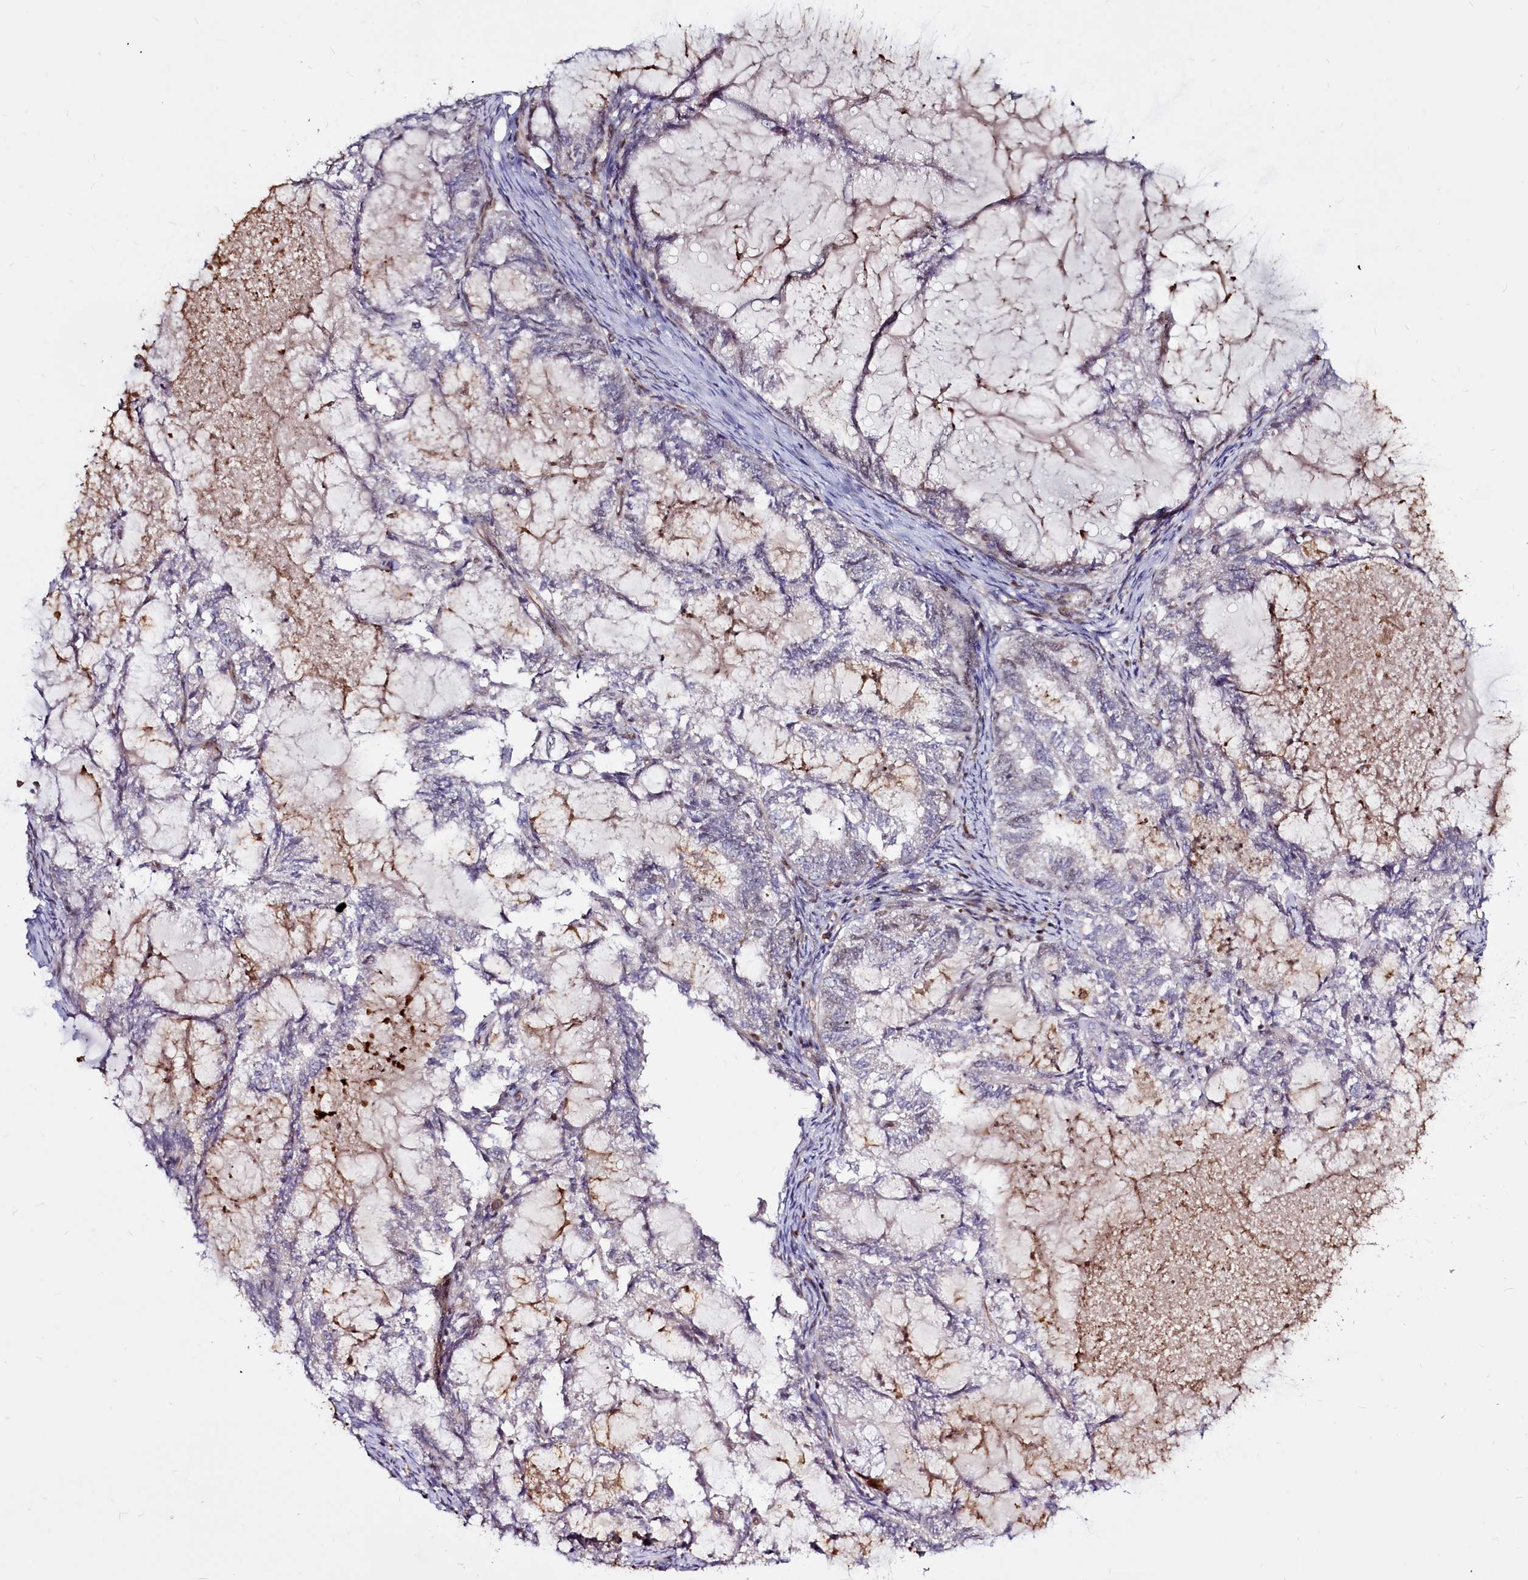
{"staining": {"intensity": "negative", "quantity": "none", "location": "none"}, "tissue": "endometrial cancer", "cell_type": "Tumor cells", "image_type": "cancer", "snomed": [{"axis": "morphology", "description": "Adenocarcinoma, NOS"}, {"axis": "topography", "description": "Endometrium"}], "caption": "Immunohistochemistry of endometrial cancer demonstrates no expression in tumor cells.", "gene": "CLK3", "patient": {"sex": "female", "age": 86}}